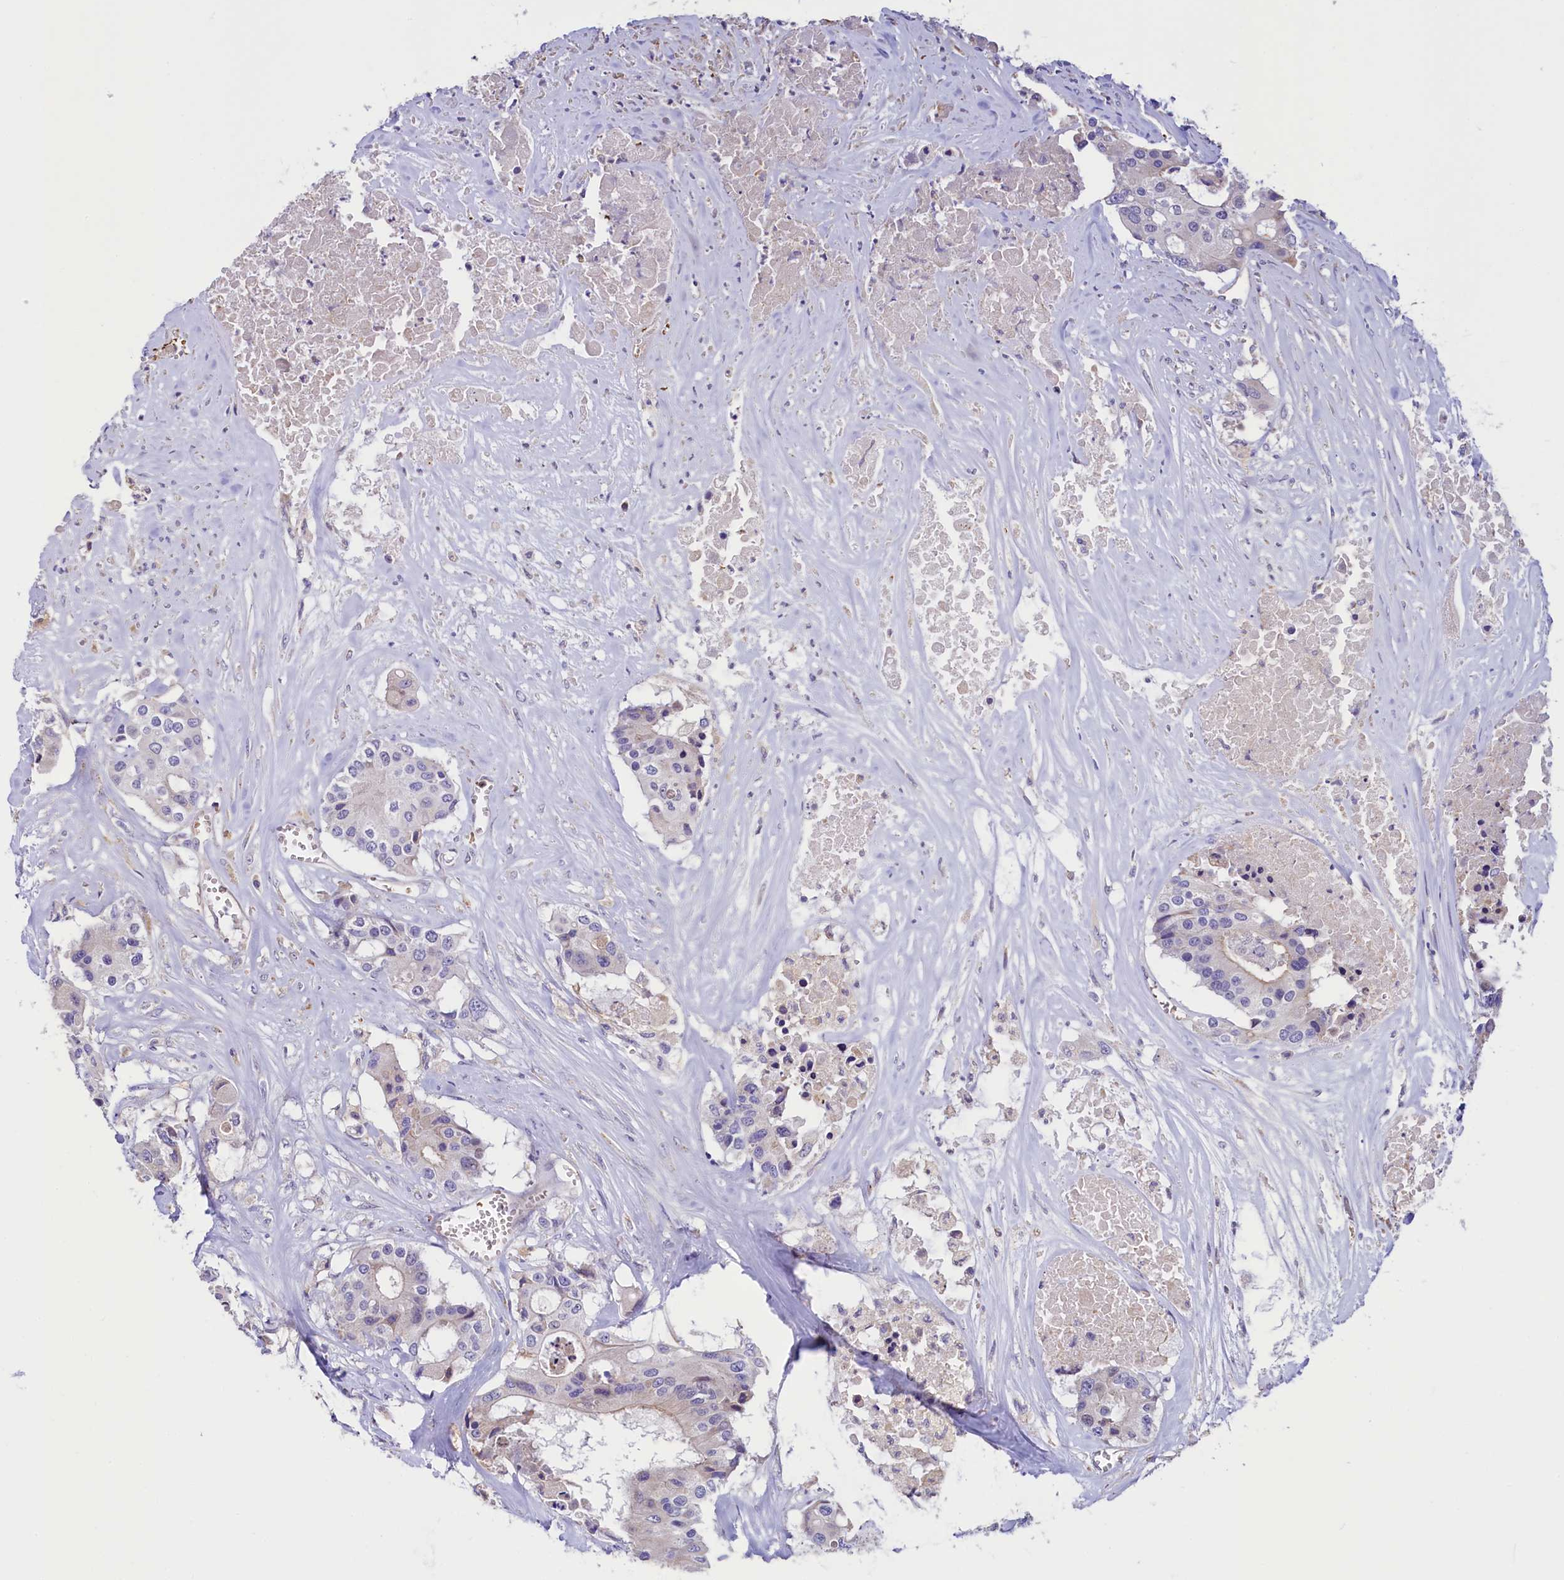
{"staining": {"intensity": "negative", "quantity": "none", "location": "none"}, "tissue": "colorectal cancer", "cell_type": "Tumor cells", "image_type": "cancer", "snomed": [{"axis": "morphology", "description": "Adenocarcinoma, NOS"}, {"axis": "topography", "description": "Colon"}], "caption": "Colorectal cancer stained for a protein using IHC reveals no positivity tumor cells.", "gene": "HPS6", "patient": {"sex": "male", "age": 77}}